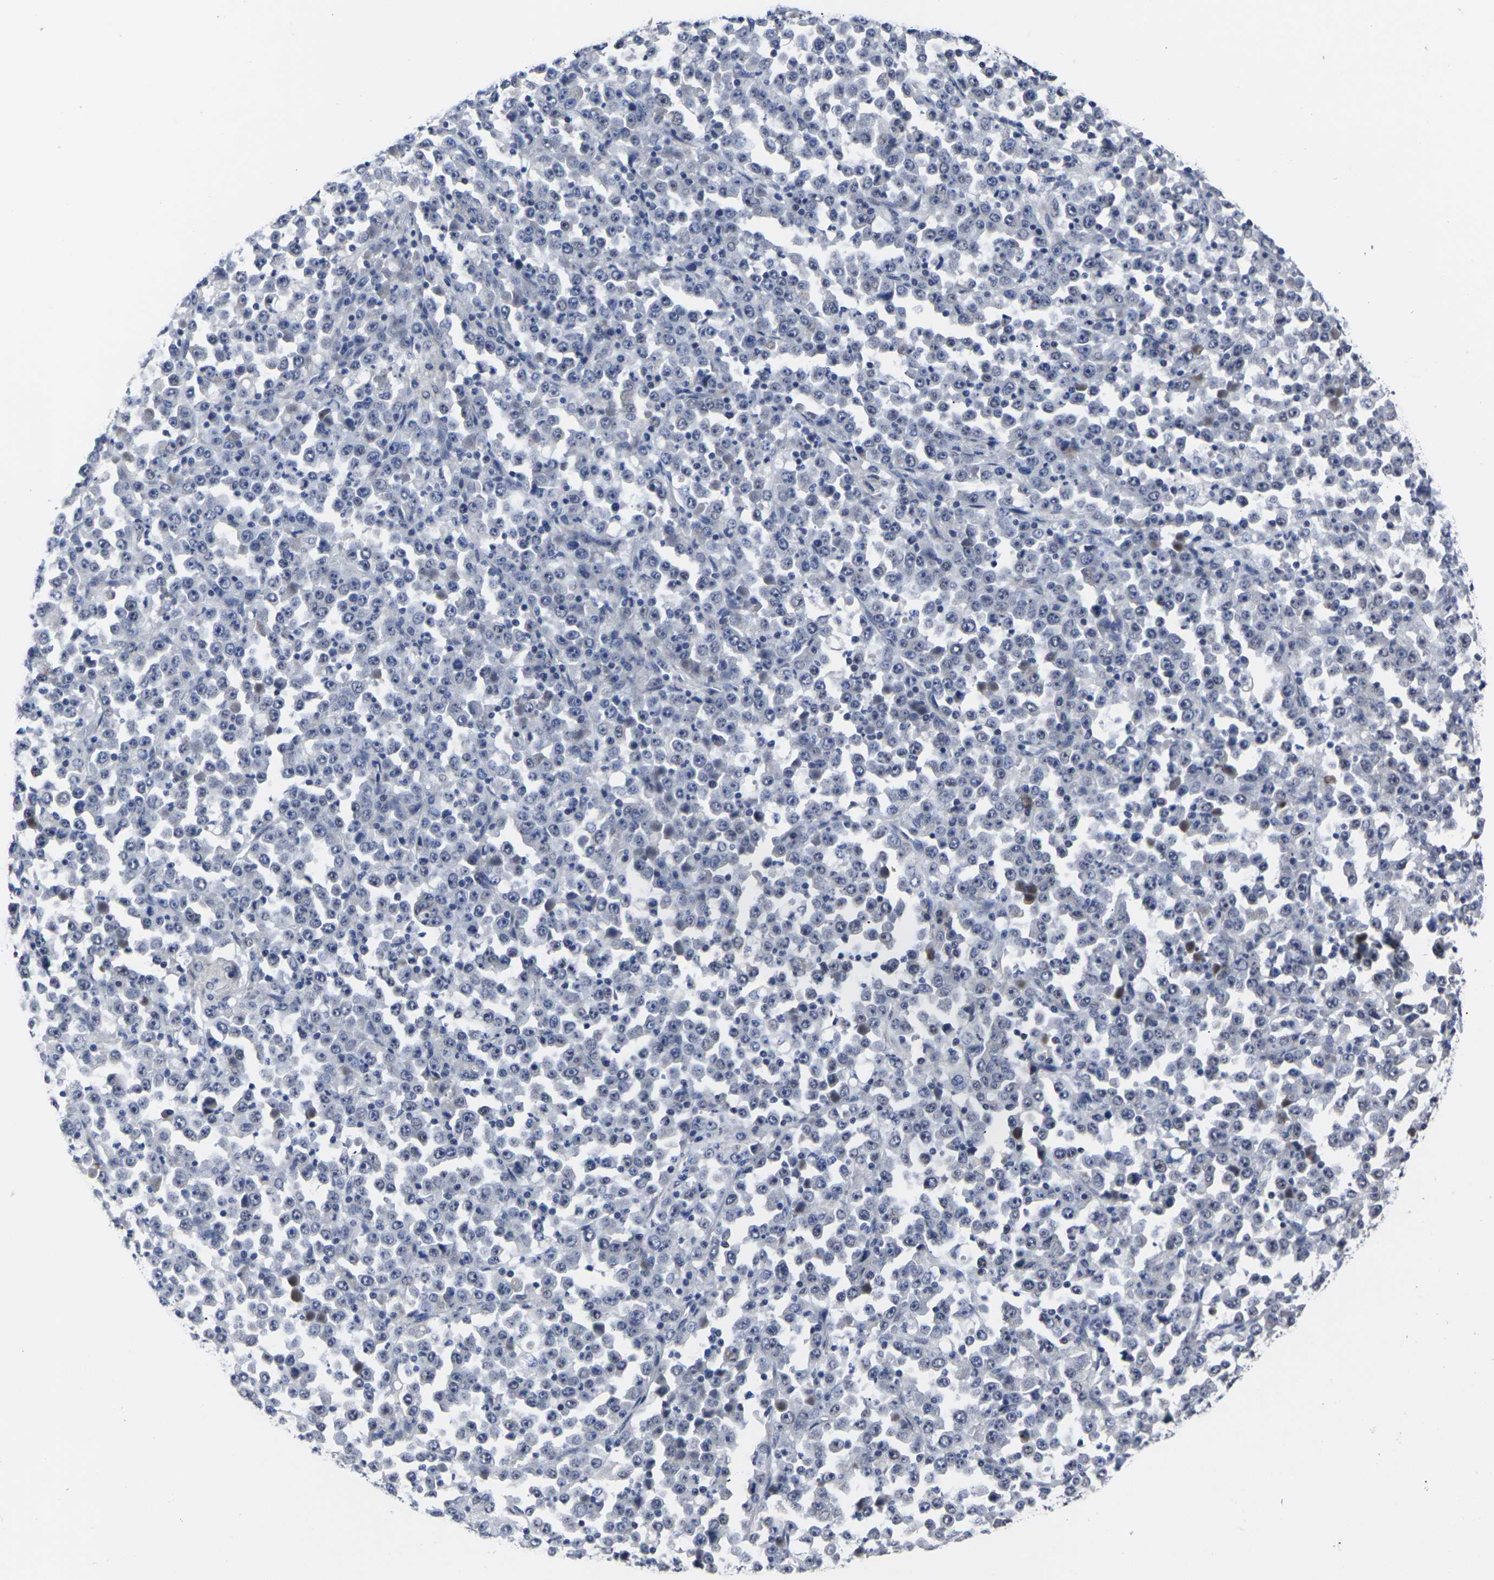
{"staining": {"intensity": "negative", "quantity": "none", "location": "none"}, "tissue": "stomach cancer", "cell_type": "Tumor cells", "image_type": "cancer", "snomed": [{"axis": "morphology", "description": "Normal tissue, NOS"}, {"axis": "morphology", "description": "Adenocarcinoma, NOS"}, {"axis": "topography", "description": "Stomach, upper"}, {"axis": "topography", "description": "Stomach"}], "caption": "Tumor cells show no significant expression in stomach cancer.", "gene": "MSANTD4", "patient": {"sex": "male", "age": 59}}